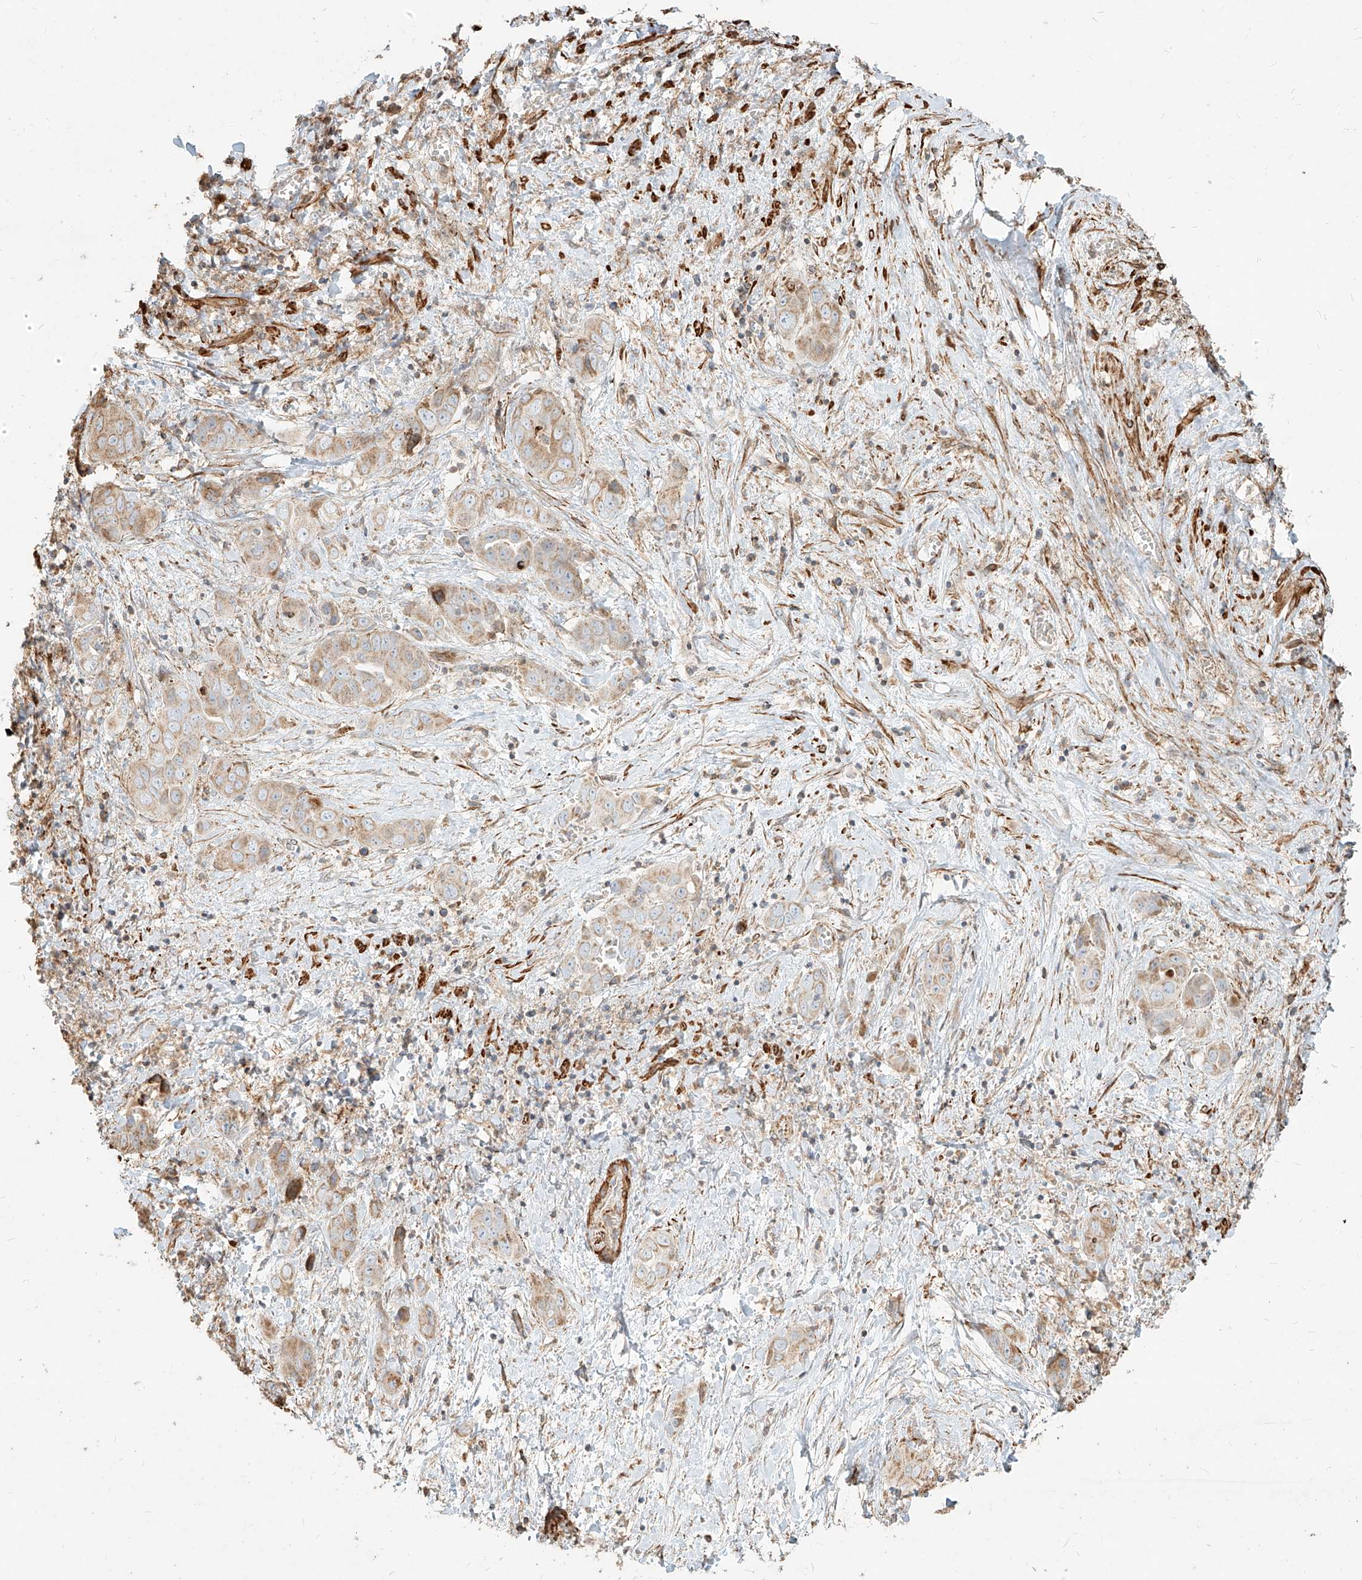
{"staining": {"intensity": "weak", "quantity": ">75%", "location": "cytoplasmic/membranous"}, "tissue": "liver cancer", "cell_type": "Tumor cells", "image_type": "cancer", "snomed": [{"axis": "morphology", "description": "Cholangiocarcinoma"}, {"axis": "topography", "description": "Liver"}], "caption": "Immunohistochemical staining of human liver cholangiocarcinoma shows low levels of weak cytoplasmic/membranous protein staining in about >75% of tumor cells. (DAB (3,3'-diaminobenzidine) IHC with brightfield microscopy, high magnification).", "gene": "MTX2", "patient": {"sex": "female", "age": 52}}